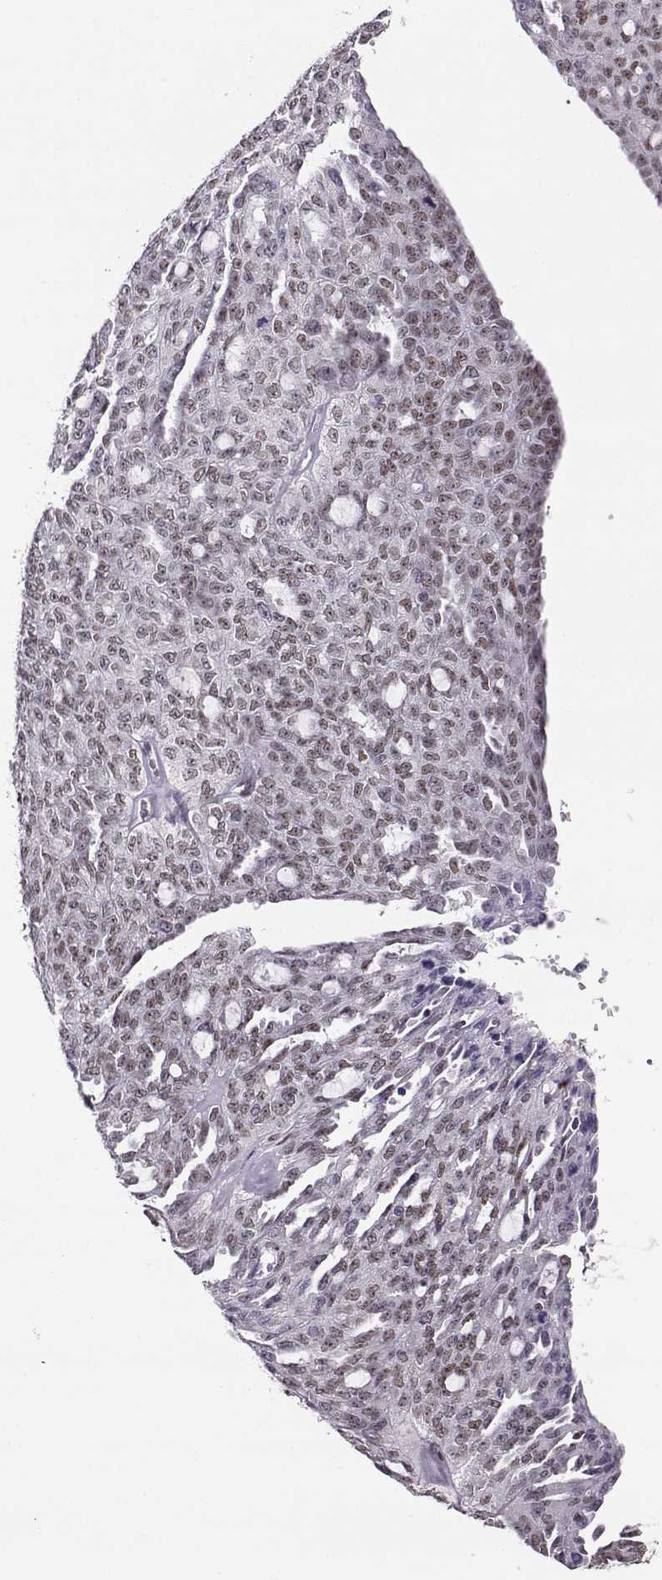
{"staining": {"intensity": "weak", "quantity": "25%-75%", "location": "nuclear"}, "tissue": "ovarian cancer", "cell_type": "Tumor cells", "image_type": "cancer", "snomed": [{"axis": "morphology", "description": "Cystadenocarcinoma, serous, NOS"}, {"axis": "topography", "description": "Ovary"}], "caption": "DAB immunohistochemical staining of ovarian cancer (serous cystadenocarcinoma) shows weak nuclear protein staining in approximately 25%-75% of tumor cells. The staining was performed using DAB (3,3'-diaminobenzidine) to visualize the protein expression in brown, while the nuclei were stained in blue with hematoxylin (Magnification: 20x).", "gene": "POLI", "patient": {"sex": "female", "age": 71}}